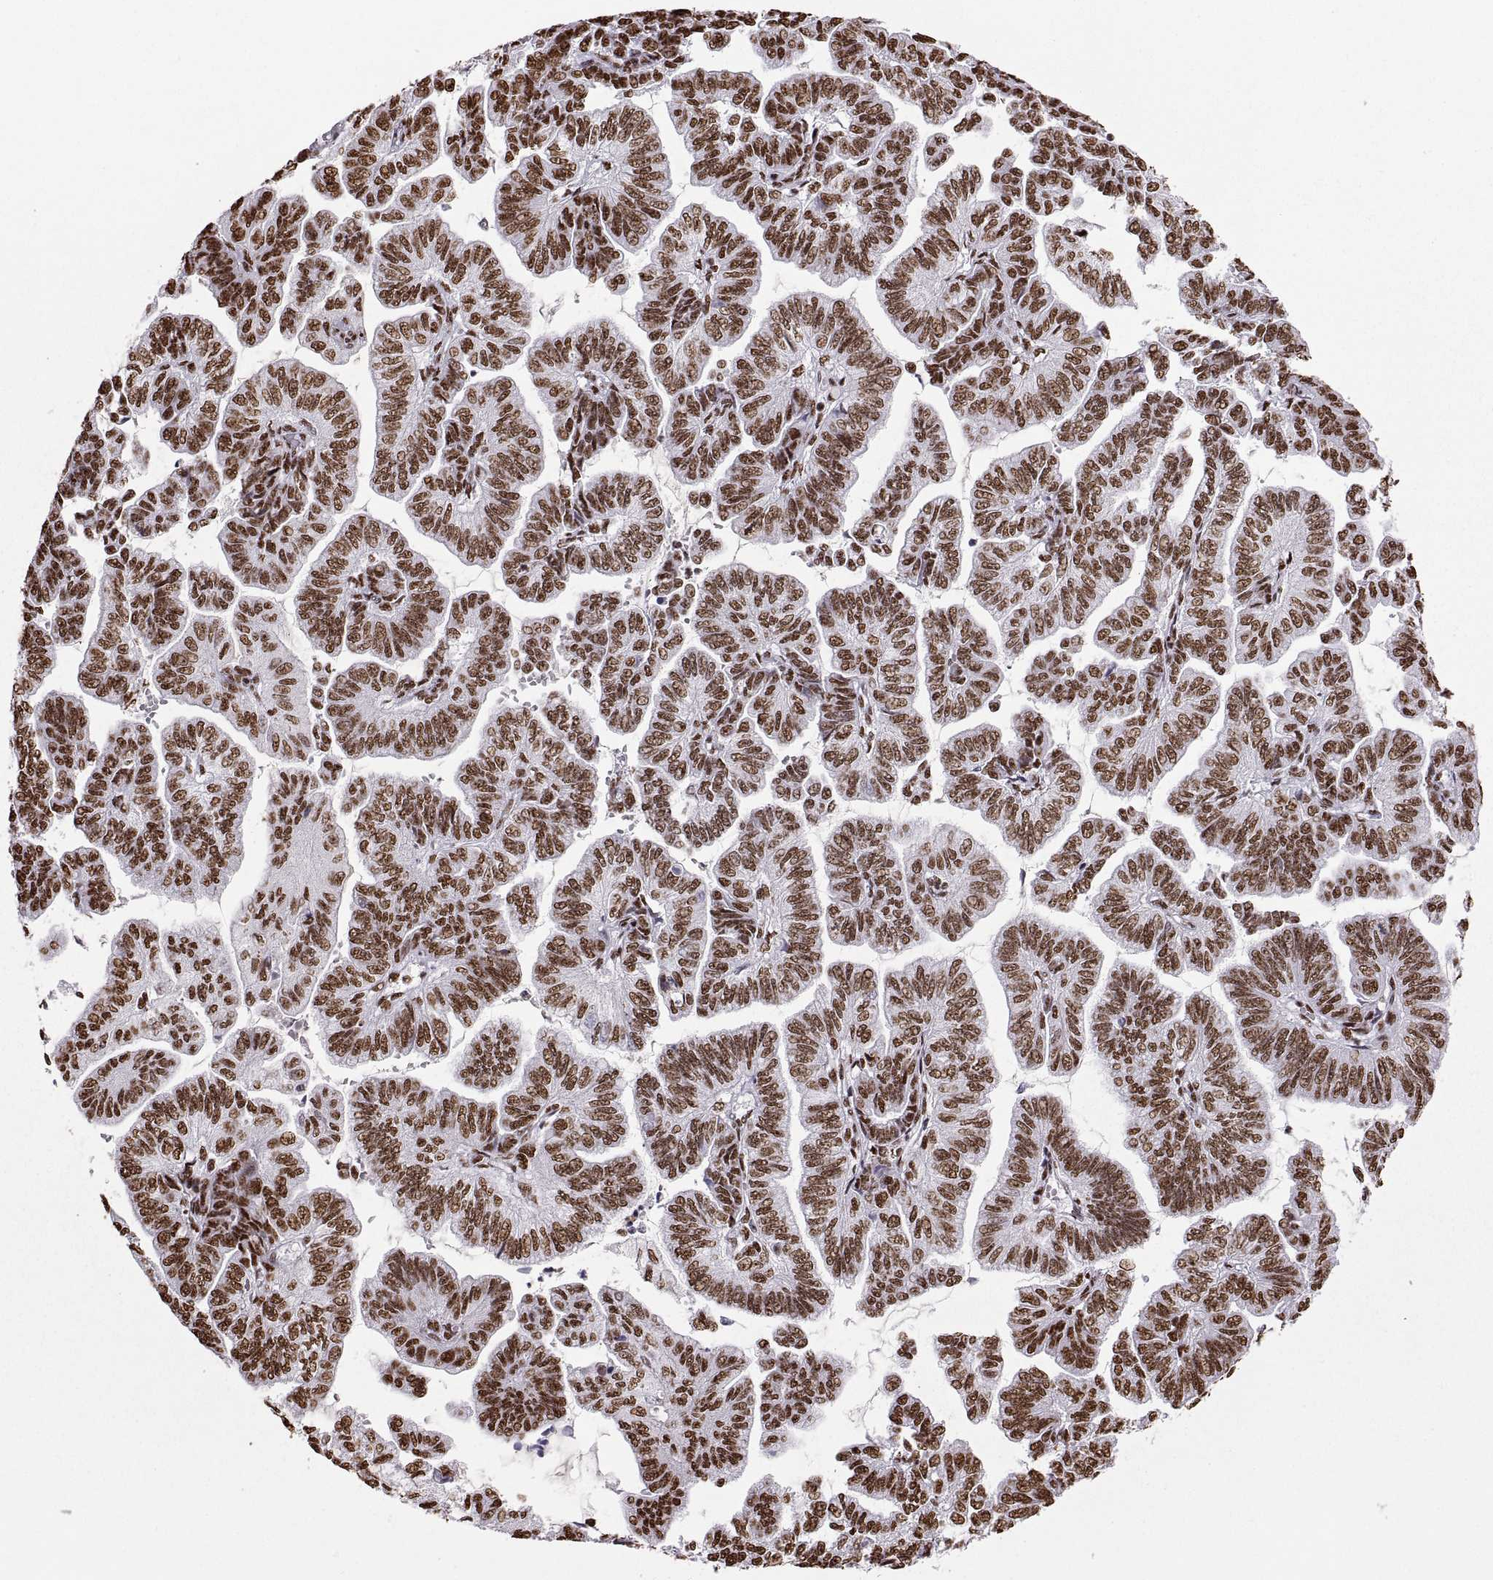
{"staining": {"intensity": "strong", "quantity": "25%-75%", "location": "nuclear"}, "tissue": "stomach cancer", "cell_type": "Tumor cells", "image_type": "cancer", "snomed": [{"axis": "morphology", "description": "Adenocarcinoma, NOS"}, {"axis": "topography", "description": "Stomach"}], "caption": "Stomach cancer (adenocarcinoma) stained with a brown dye displays strong nuclear positive positivity in about 25%-75% of tumor cells.", "gene": "SNAI1", "patient": {"sex": "male", "age": 83}}